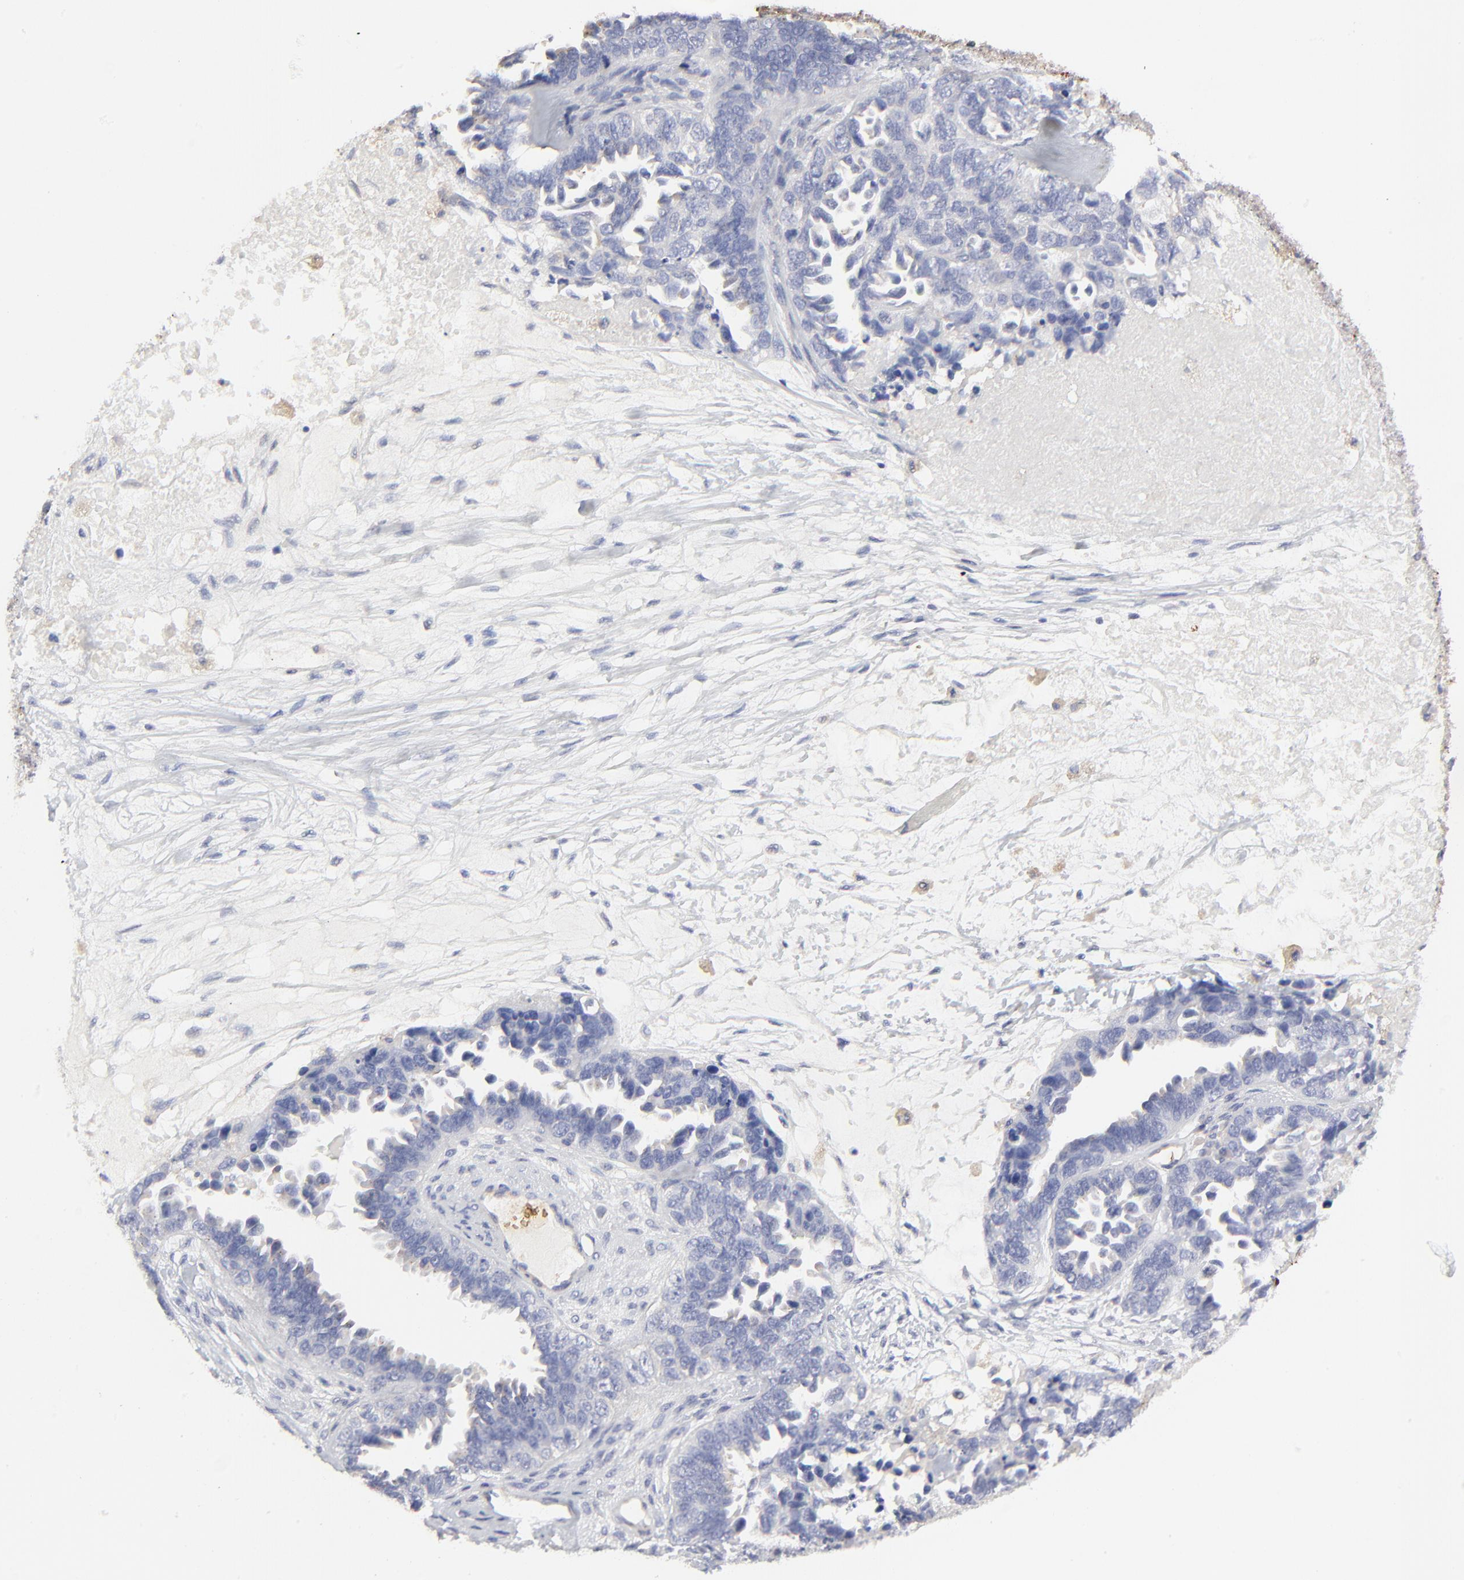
{"staining": {"intensity": "negative", "quantity": "none", "location": "none"}, "tissue": "ovarian cancer", "cell_type": "Tumor cells", "image_type": "cancer", "snomed": [{"axis": "morphology", "description": "Cystadenocarcinoma, serous, NOS"}, {"axis": "topography", "description": "Ovary"}], "caption": "Immunohistochemistry of ovarian serous cystadenocarcinoma reveals no staining in tumor cells.", "gene": "PAG1", "patient": {"sex": "female", "age": 82}}